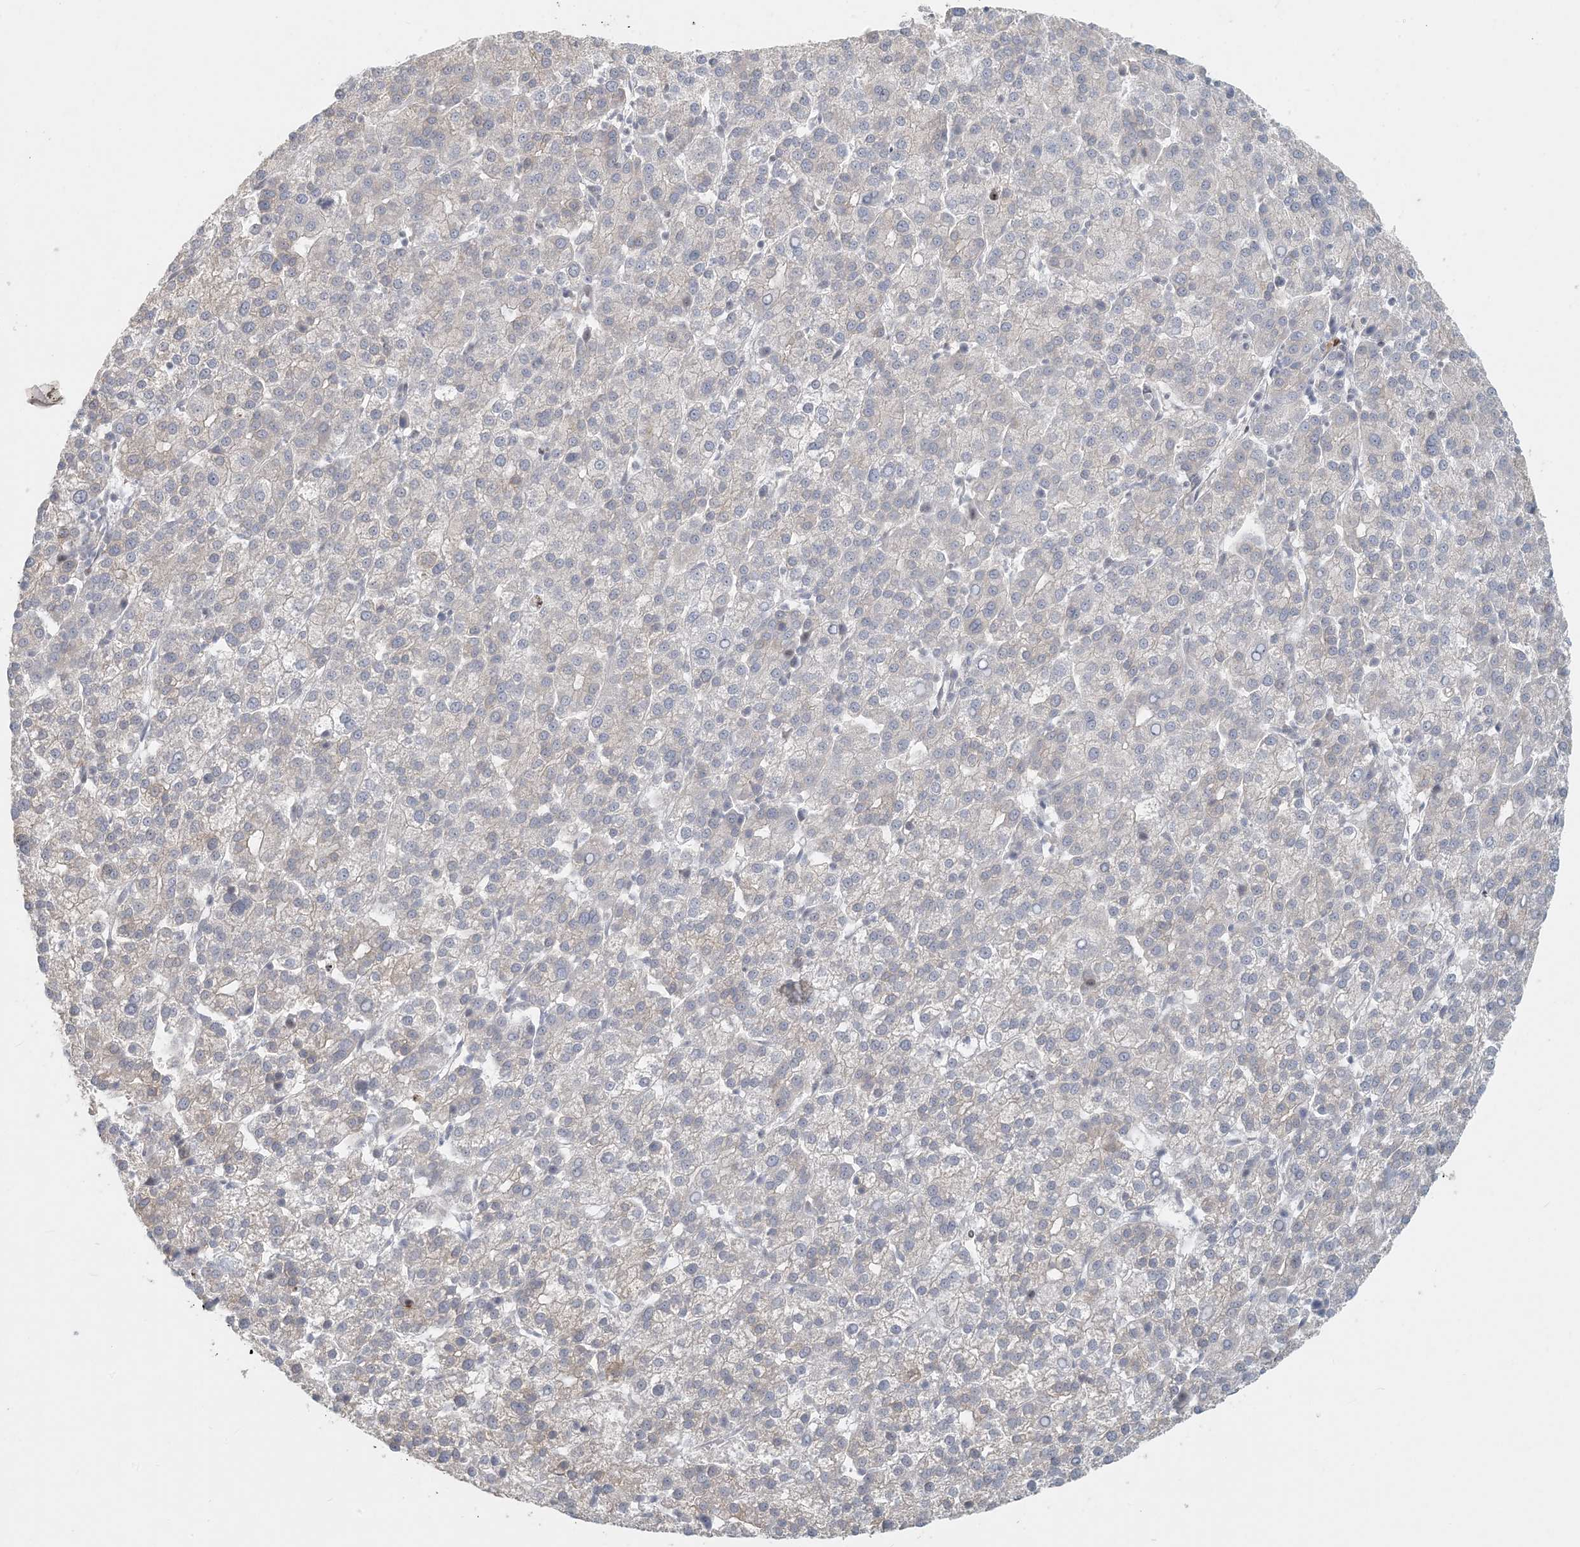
{"staining": {"intensity": "negative", "quantity": "none", "location": "none"}, "tissue": "liver cancer", "cell_type": "Tumor cells", "image_type": "cancer", "snomed": [{"axis": "morphology", "description": "Carcinoma, Hepatocellular, NOS"}, {"axis": "topography", "description": "Liver"}], "caption": "A micrograph of human liver hepatocellular carcinoma is negative for staining in tumor cells. The staining was performed using DAB (3,3'-diaminobenzidine) to visualize the protein expression in brown, while the nuclei were stained in blue with hematoxylin (Magnification: 20x).", "gene": "BCORL1", "patient": {"sex": "female", "age": 58}}